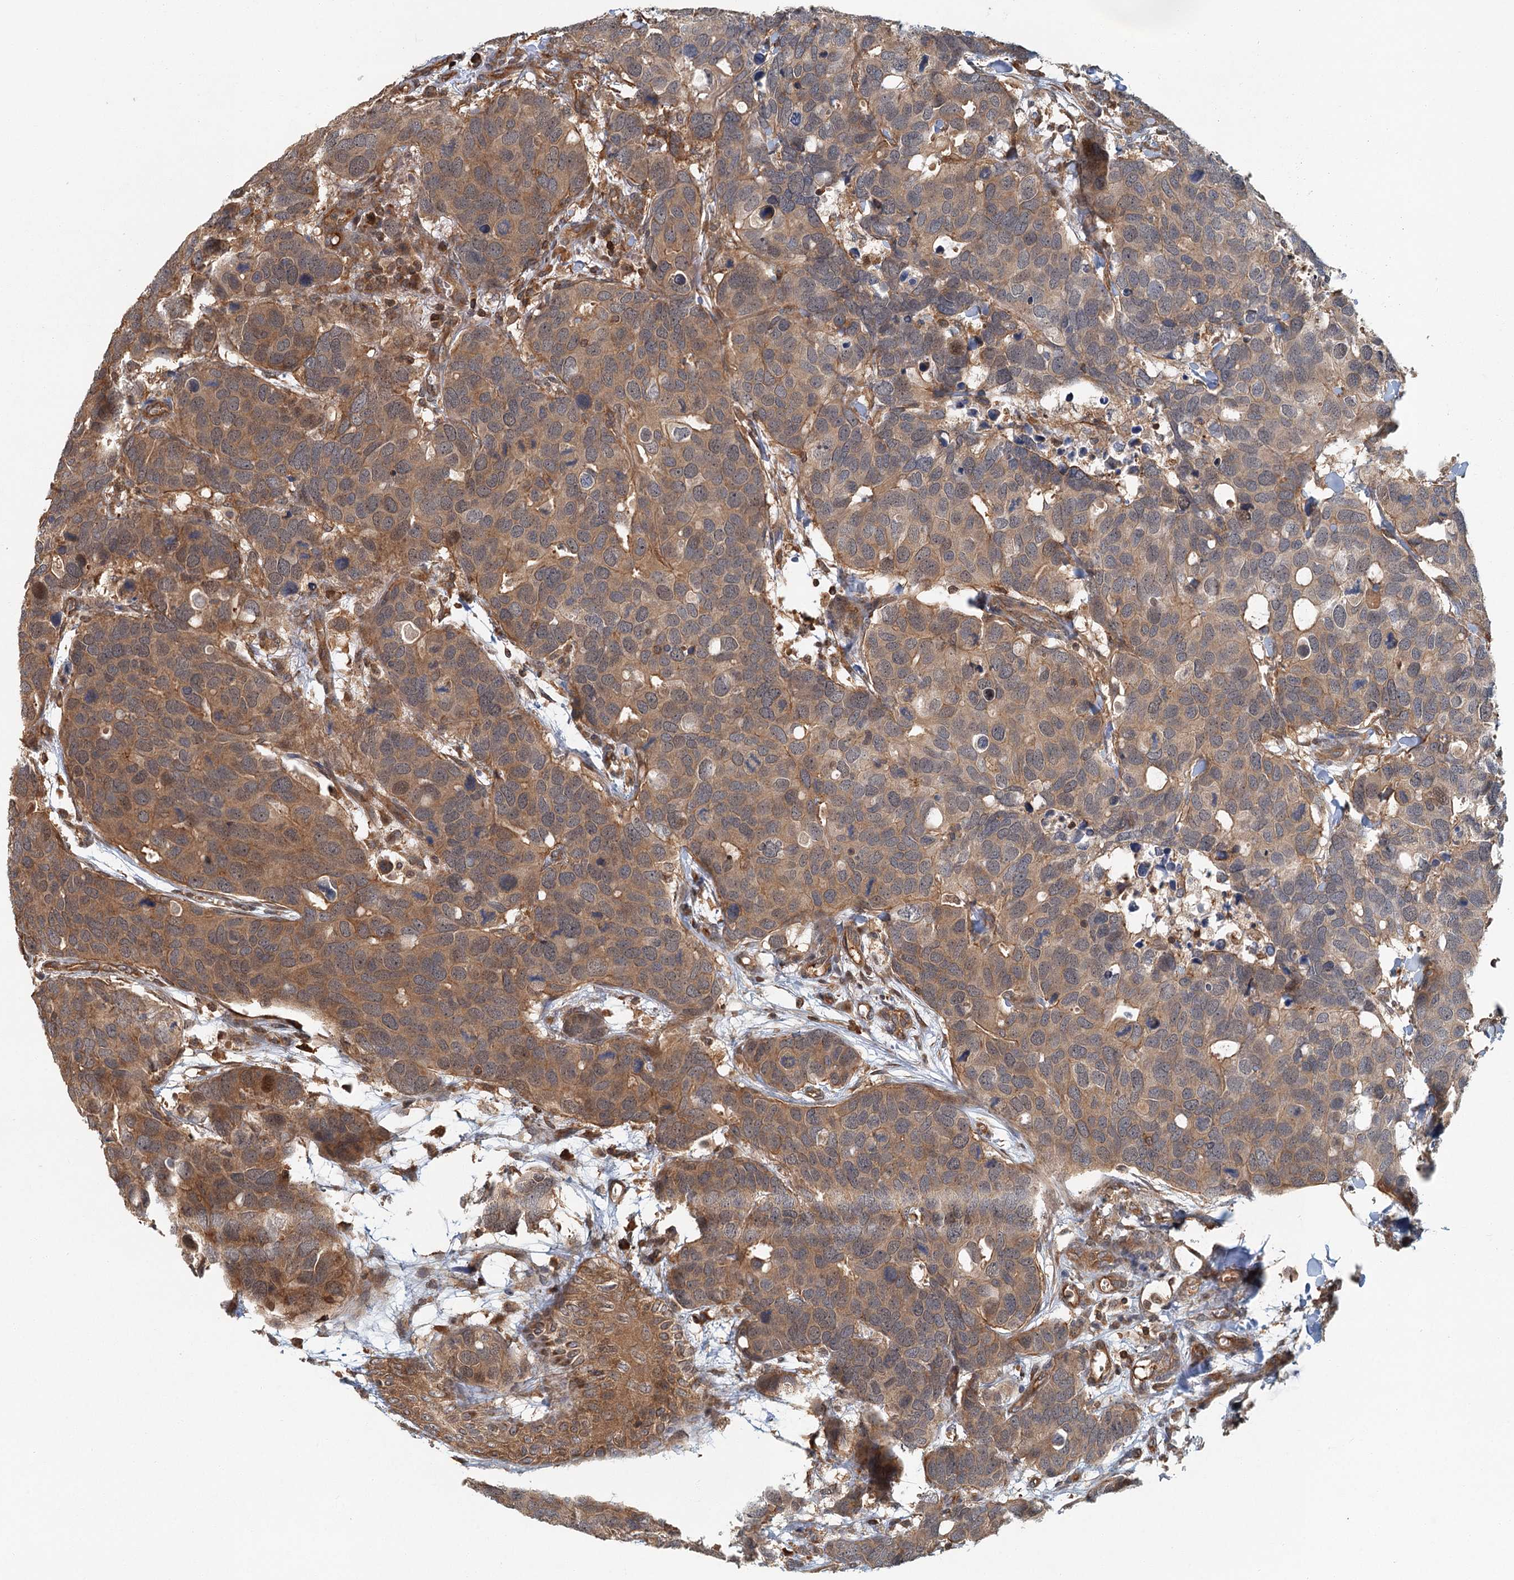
{"staining": {"intensity": "moderate", "quantity": ">75%", "location": "cytoplasmic/membranous"}, "tissue": "breast cancer", "cell_type": "Tumor cells", "image_type": "cancer", "snomed": [{"axis": "morphology", "description": "Duct carcinoma"}, {"axis": "topography", "description": "Breast"}], "caption": "Protein expression analysis of breast cancer (intraductal carcinoma) demonstrates moderate cytoplasmic/membranous expression in approximately >75% of tumor cells. (DAB (3,3'-diaminobenzidine) IHC with brightfield microscopy, high magnification).", "gene": "ZNF527", "patient": {"sex": "female", "age": 83}}